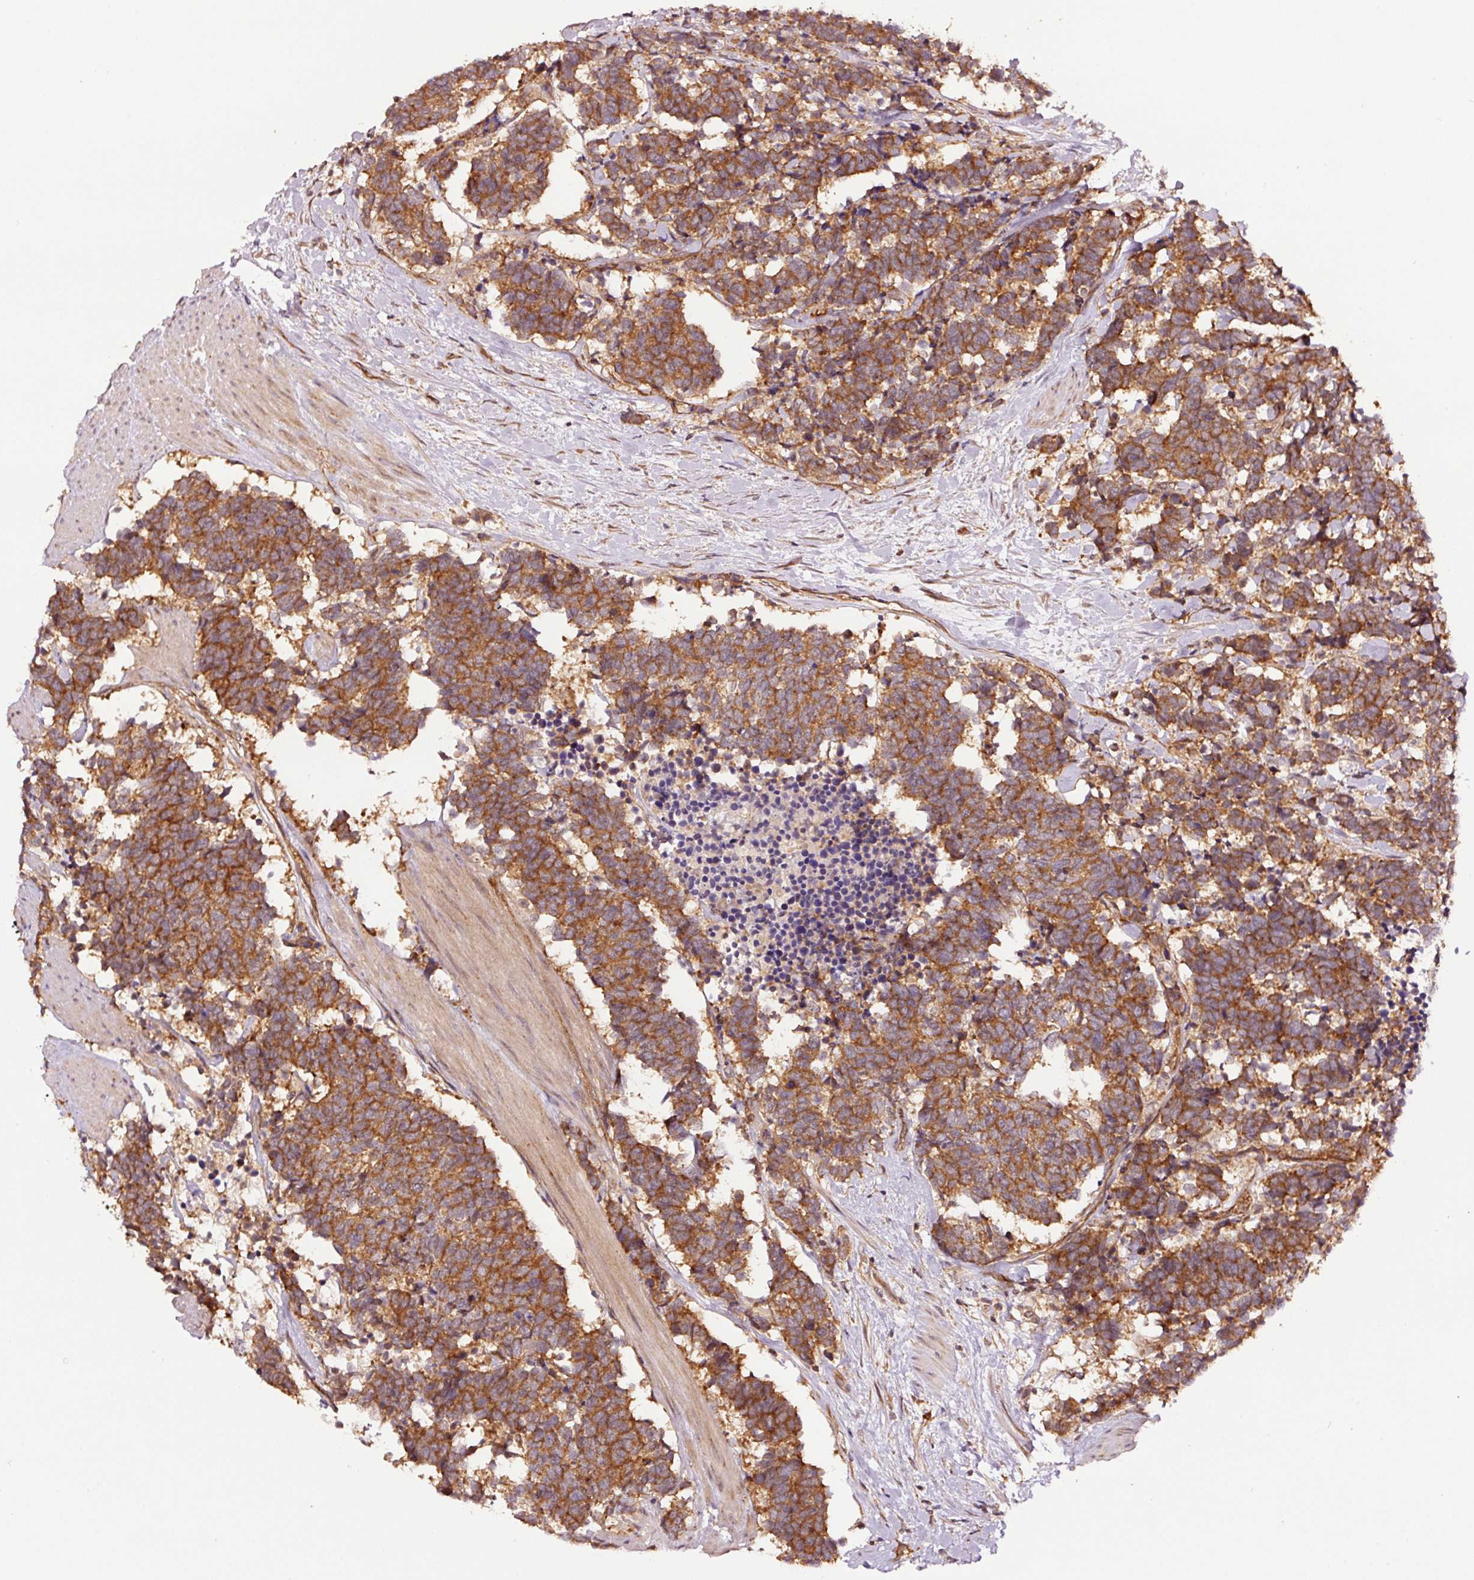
{"staining": {"intensity": "moderate", "quantity": ">75%", "location": "cytoplasmic/membranous"}, "tissue": "carcinoid", "cell_type": "Tumor cells", "image_type": "cancer", "snomed": [{"axis": "morphology", "description": "Carcinoma, NOS"}, {"axis": "morphology", "description": "Carcinoid, malignant, NOS"}, {"axis": "topography", "description": "Prostate"}], "caption": "About >75% of tumor cells in human carcinoid show moderate cytoplasmic/membranous protein positivity as visualized by brown immunohistochemical staining.", "gene": "METAP1", "patient": {"sex": "male", "age": 57}}